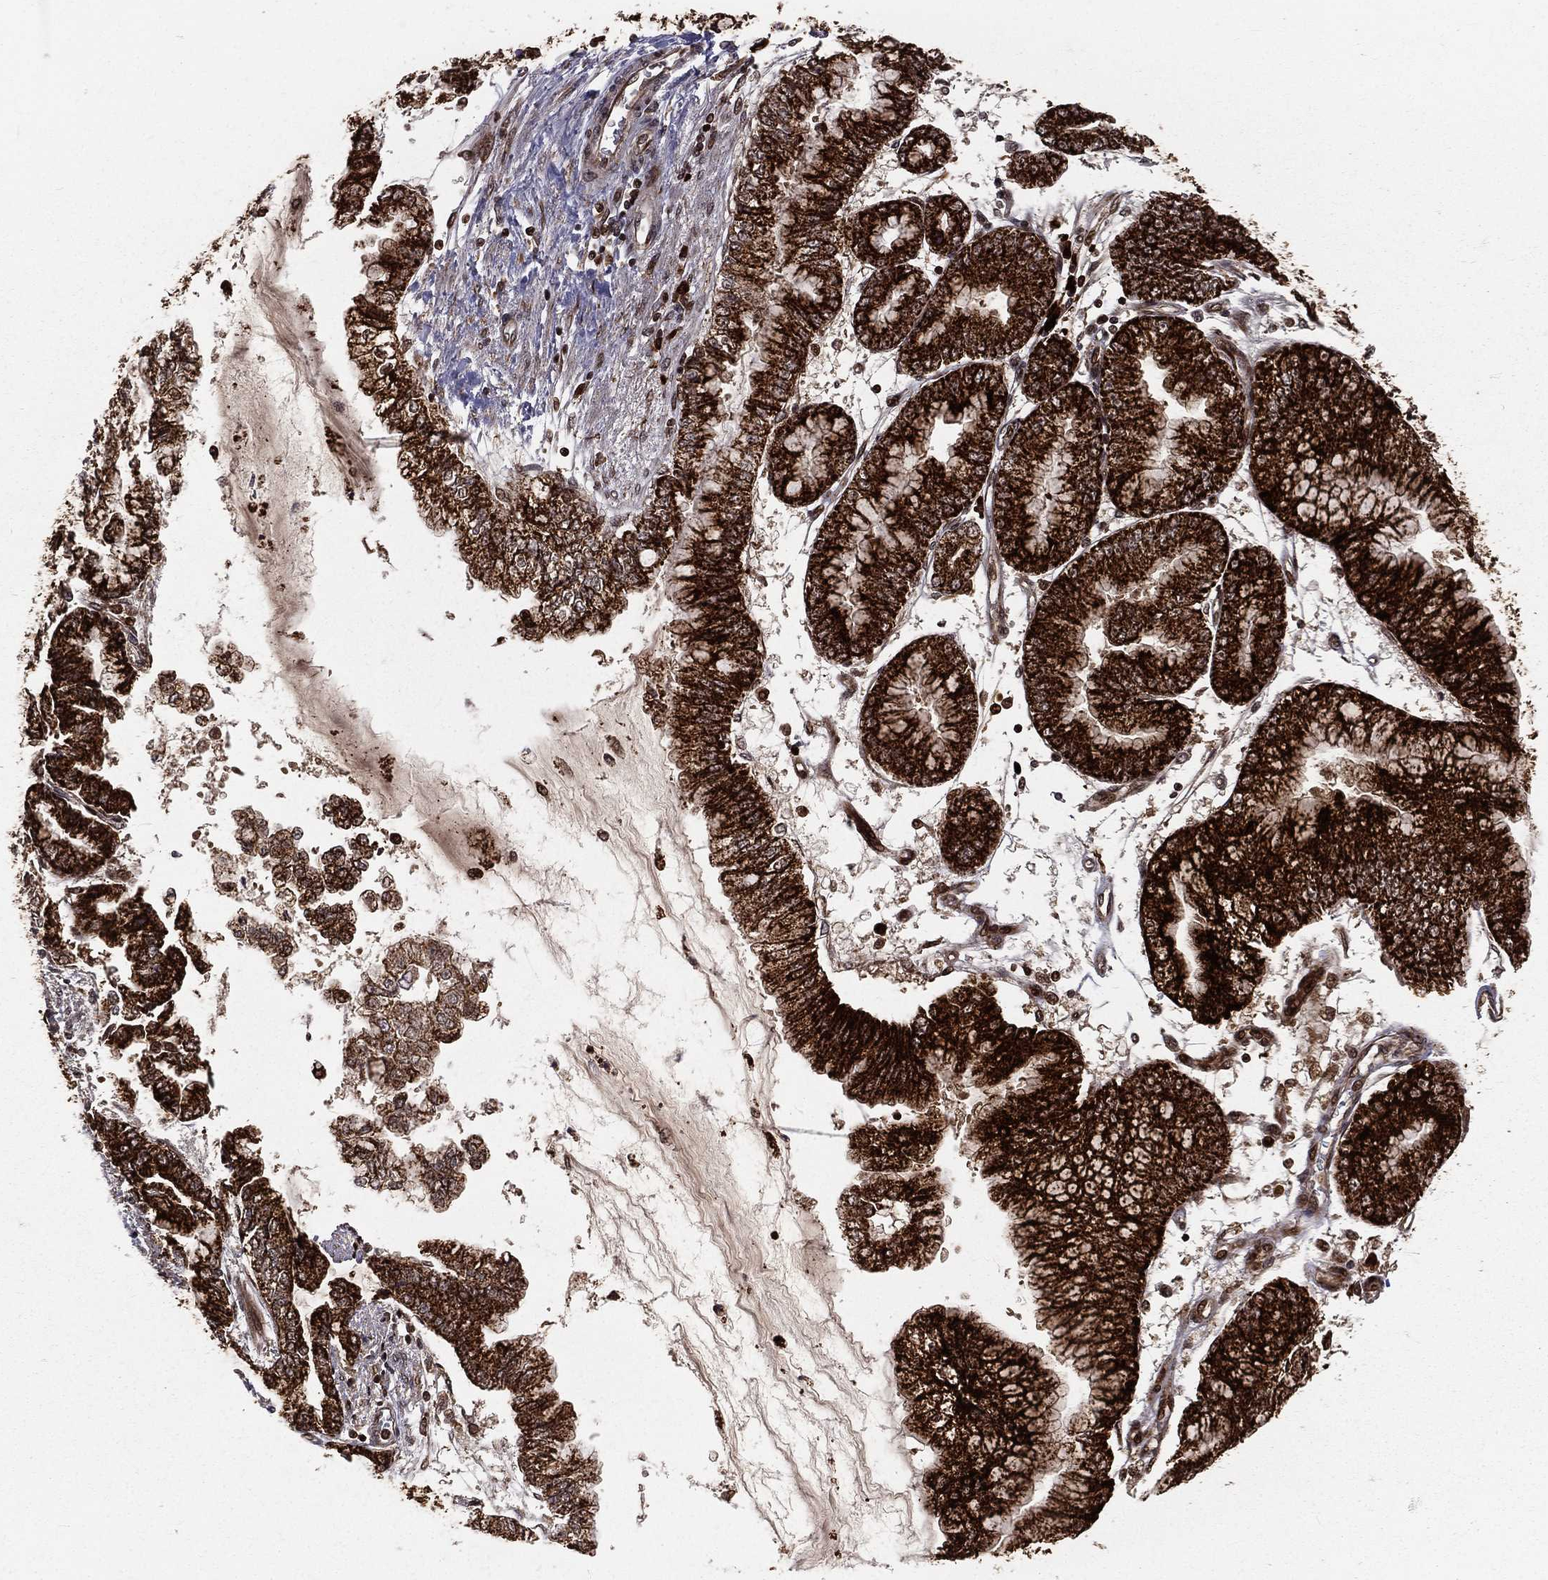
{"staining": {"intensity": "strong", "quantity": ">75%", "location": "cytoplasmic/membranous"}, "tissue": "stomach cancer", "cell_type": "Tumor cells", "image_type": "cancer", "snomed": [{"axis": "morphology", "description": "Adenocarcinoma, NOS"}, {"axis": "topography", "description": "Stomach, upper"}], "caption": "Immunohistochemical staining of stomach cancer (adenocarcinoma) displays strong cytoplasmic/membranous protein expression in approximately >75% of tumor cells.", "gene": "MDM2", "patient": {"sex": "female", "age": 74}}